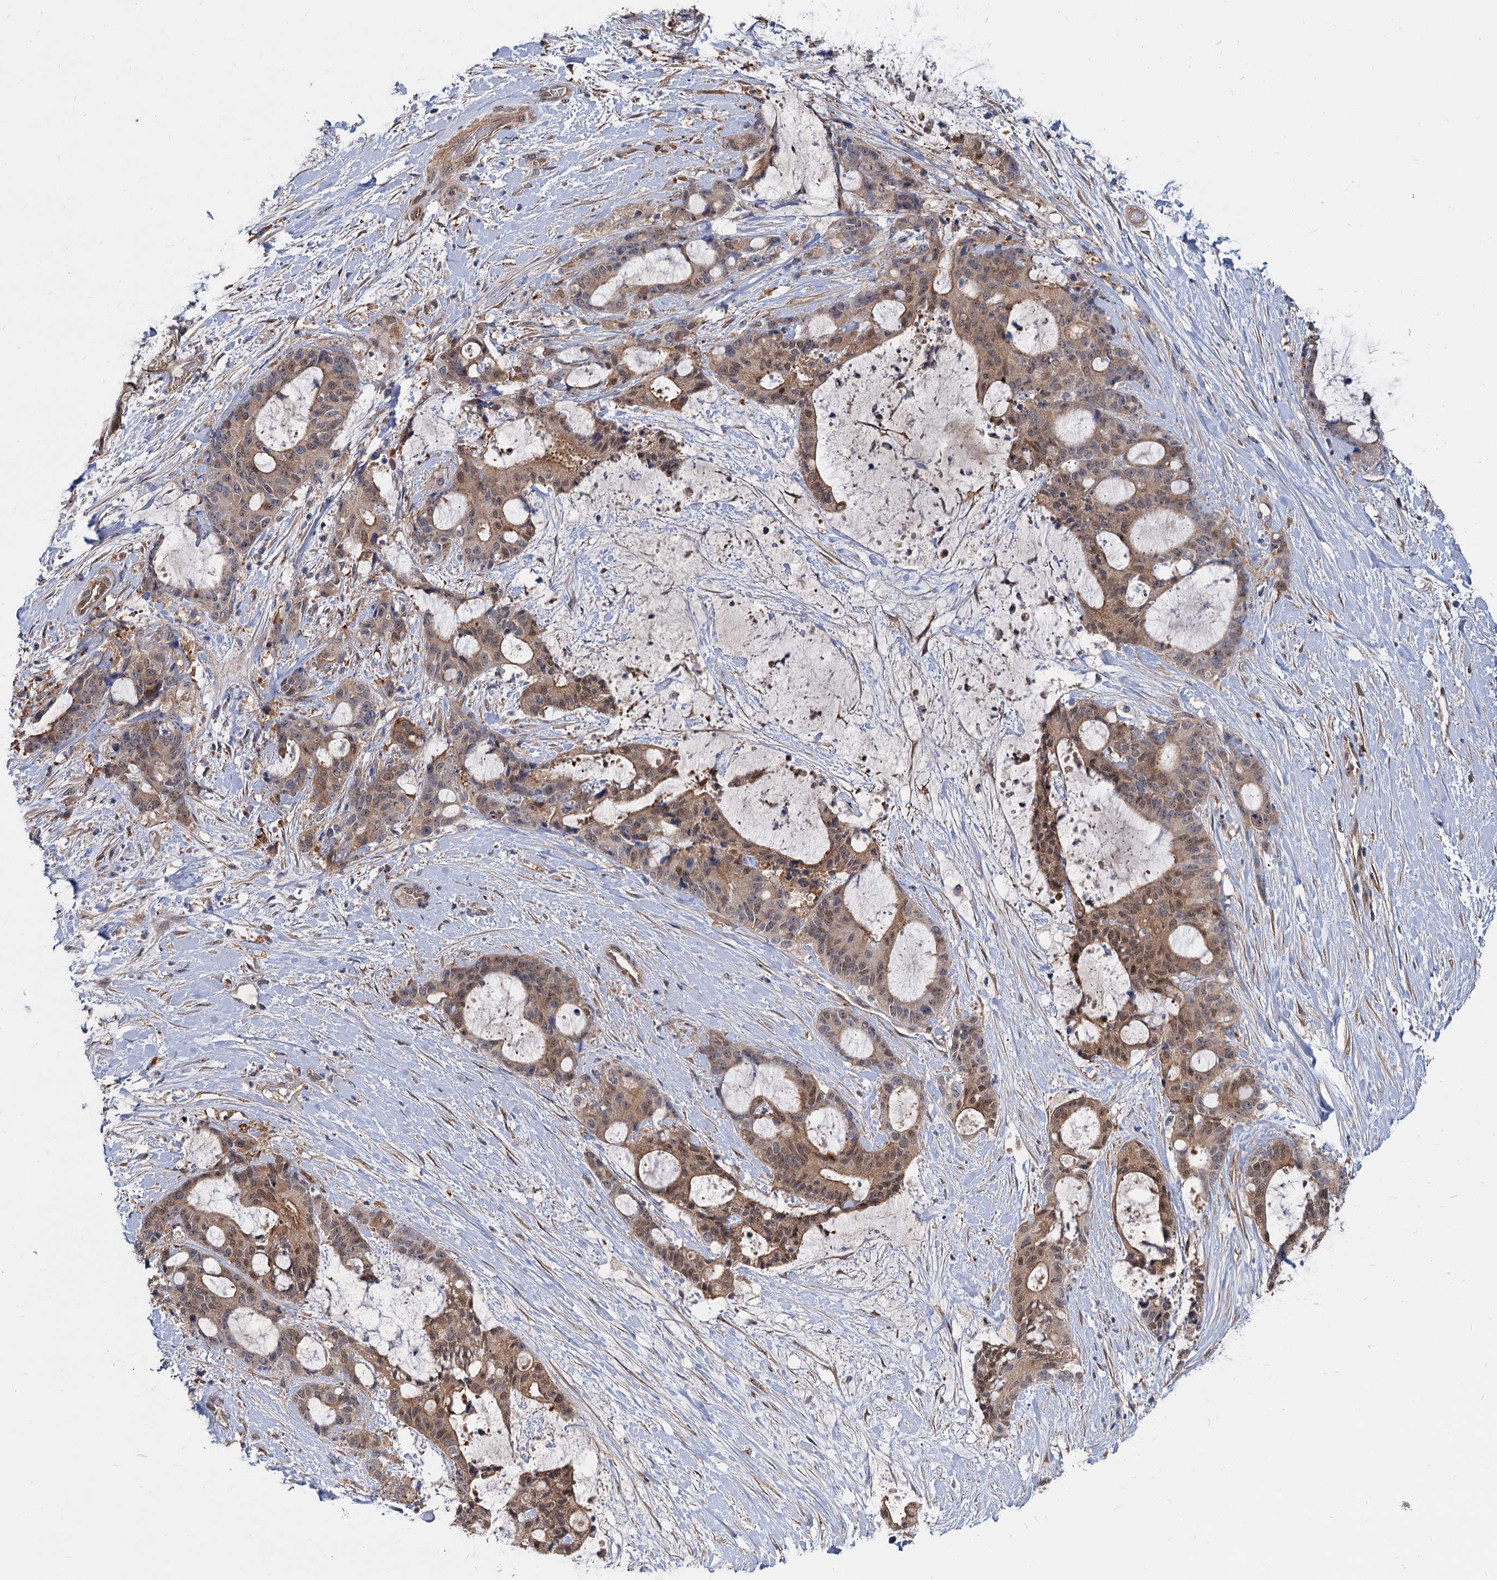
{"staining": {"intensity": "moderate", "quantity": ">75%", "location": "cytoplasmic/membranous,nuclear"}, "tissue": "liver cancer", "cell_type": "Tumor cells", "image_type": "cancer", "snomed": [{"axis": "morphology", "description": "Normal tissue, NOS"}, {"axis": "morphology", "description": "Cholangiocarcinoma"}, {"axis": "topography", "description": "Liver"}, {"axis": "topography", "description": "Peripheral nerve tissue"}], "caption": "Immunohistochemical staining of human liver cholangiocarcinoma shows medium levels of moderate cytoplasmic/membranous and nuclear protein expression in about >75% of tumor cells.", "gene": "SNX15", "patient": {"sex": "female", "age": 73}}